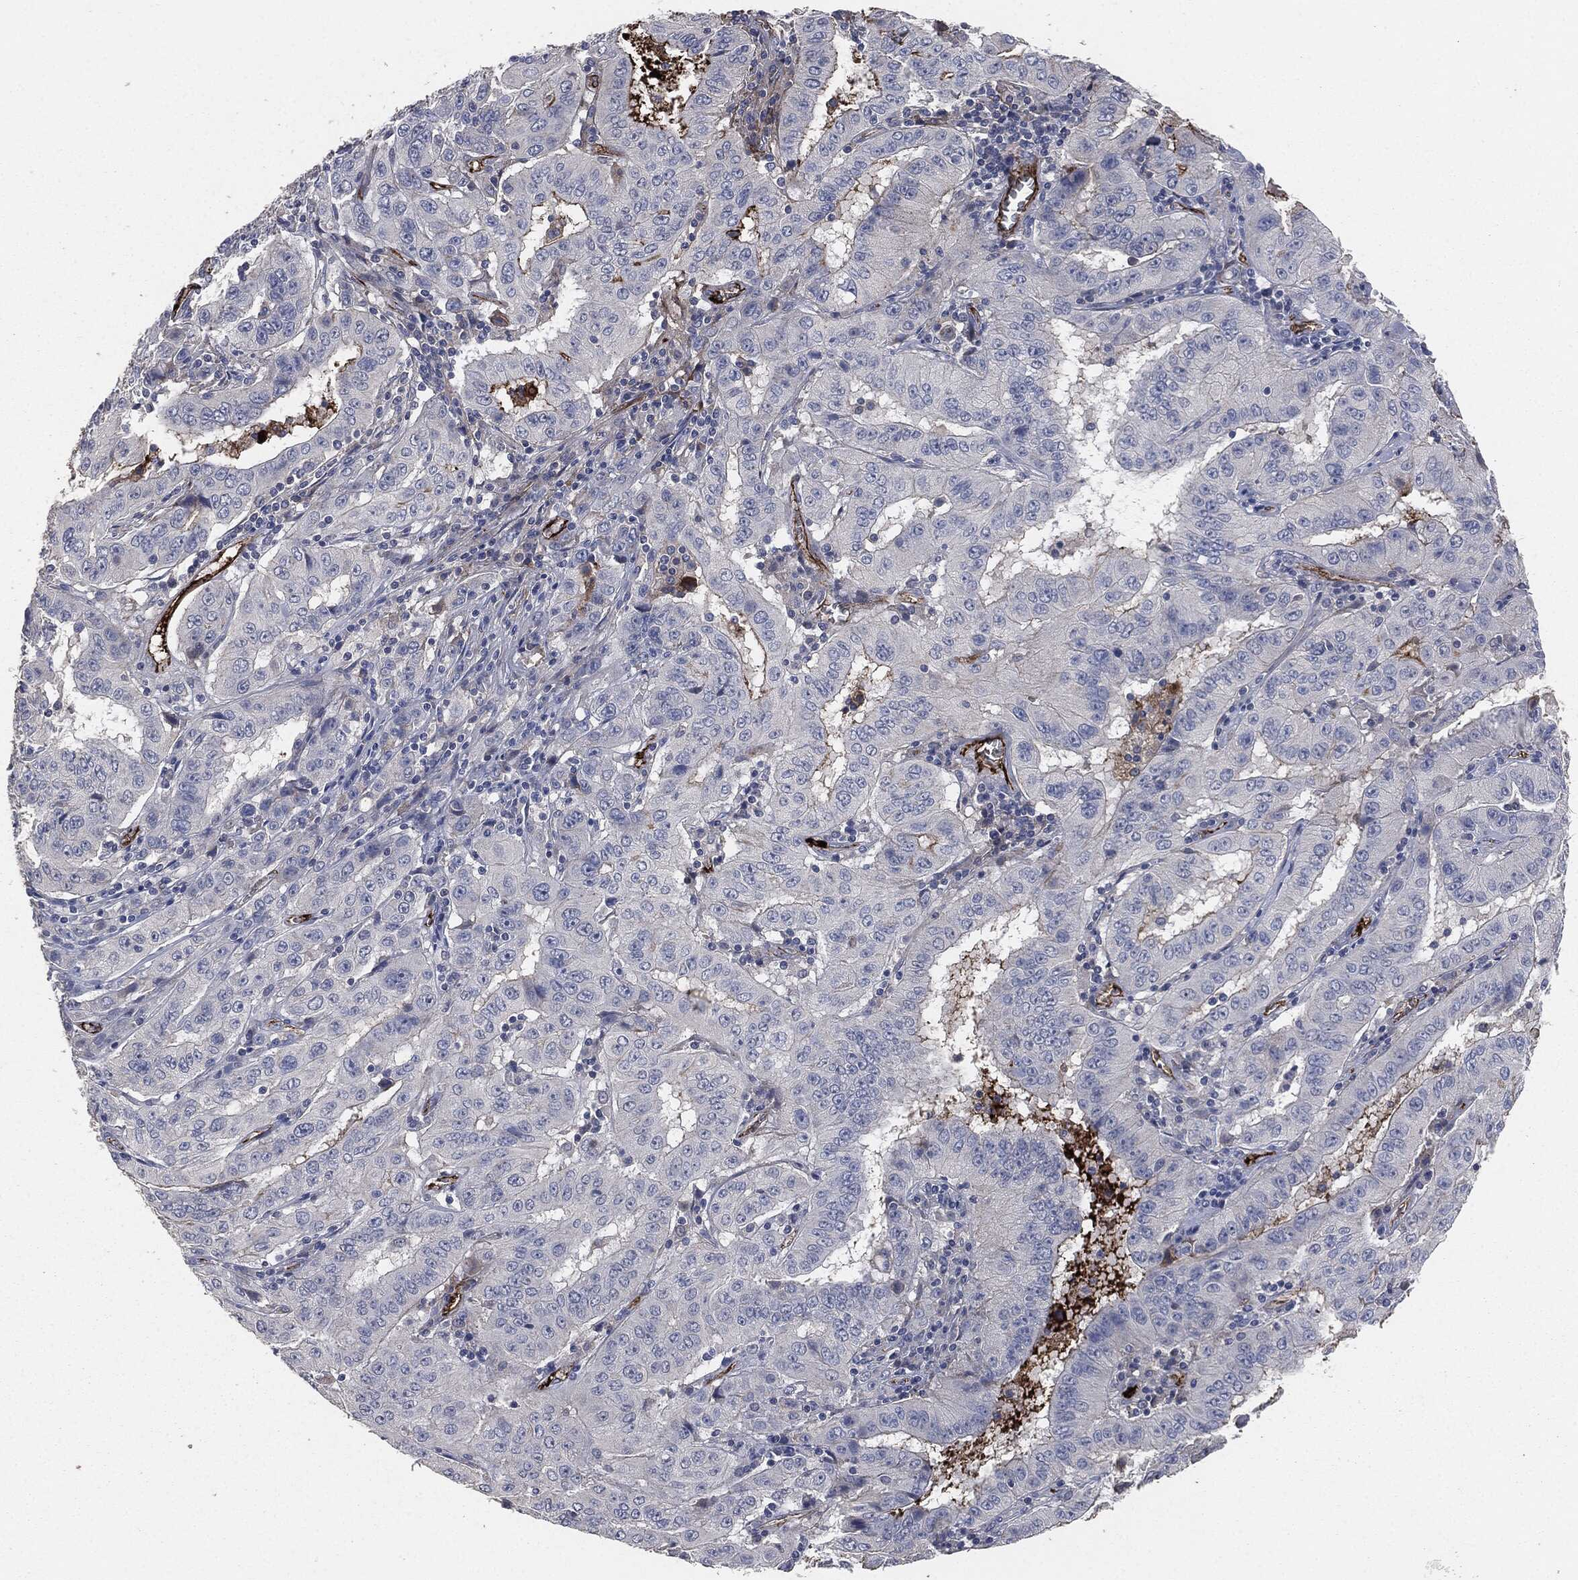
{"staining": {"intensity": "negative", "quantity": "none", "location": "none"}, "tissue": "pancreatic cancer", "cell_type": "Tumor cells", "image_type": "cancer", "snomed": [{"axis": "morphology", "description": "Adenocarcinoma, NOS"}, {"axis": "topography", "description": "Pancreas"}], "caption": "There is no significant staining in tumor cells of pancreatic adenocarcinoma.", "gene": "APOB", "patient": {"sex": "male", "age": 63}}